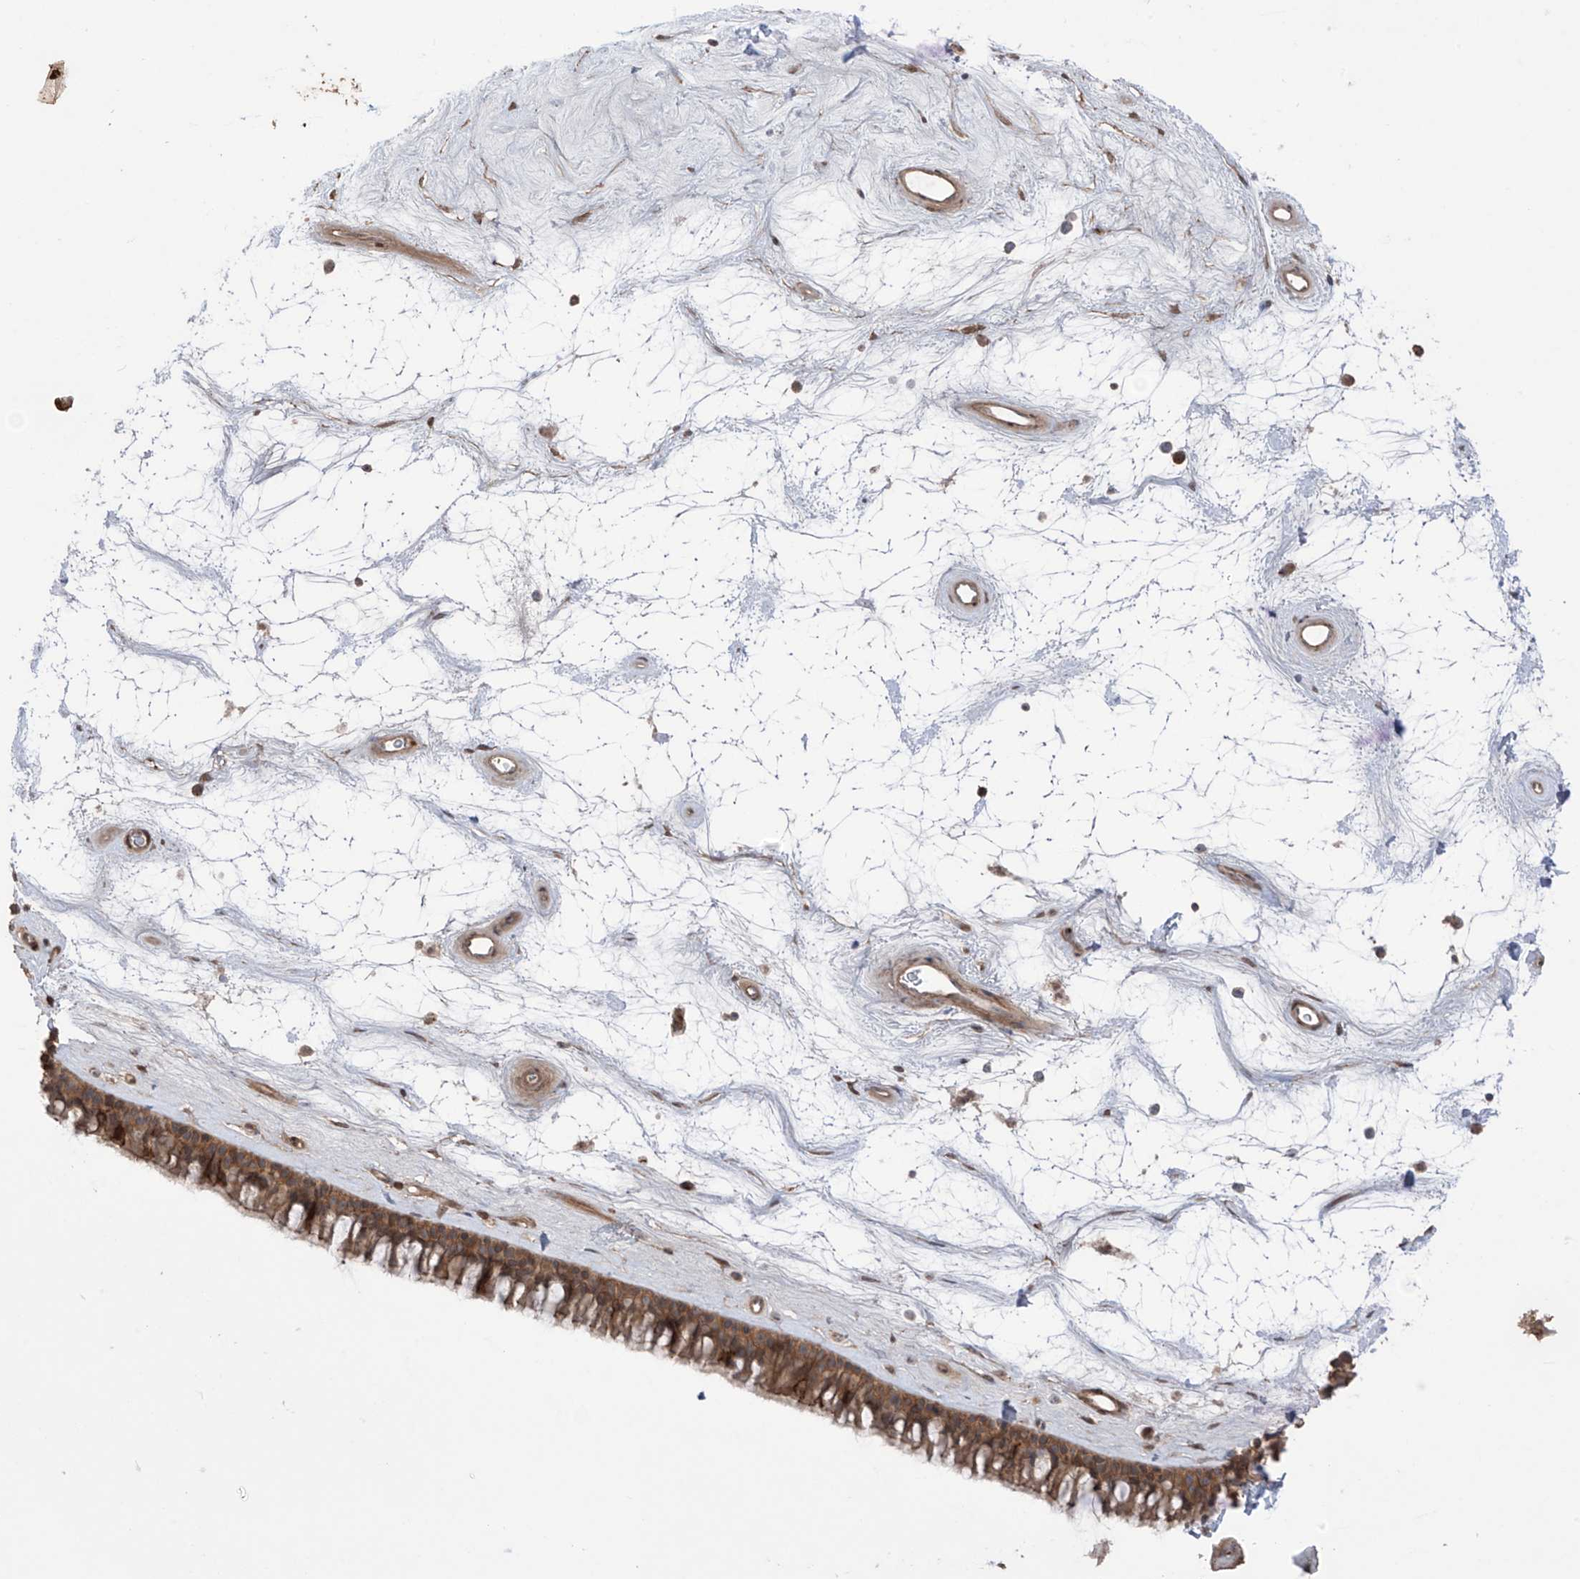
{"staining": {"intensity": "strong", "quantity": ">75%", "location": "cytoplasmic/membranous"}, "tissue": "nasopharynx", "cell_type": "Respiratory epithelial cells", "image_type": "normal", "snomed": [{"axis": "morphology", "description": "Normal tissue, NOS"}, {"axis": "topography", "description": "Nasopharynx"}], "caption": "Immunohistochemical staining of benign nasopharynx exhibits high levels of strong cytoplasmic/membranous positivity in approximately >75% of respiratory epithelial cells.", "gene": "LRRC74A", "patient": {"sex": "male", "age": 64}}